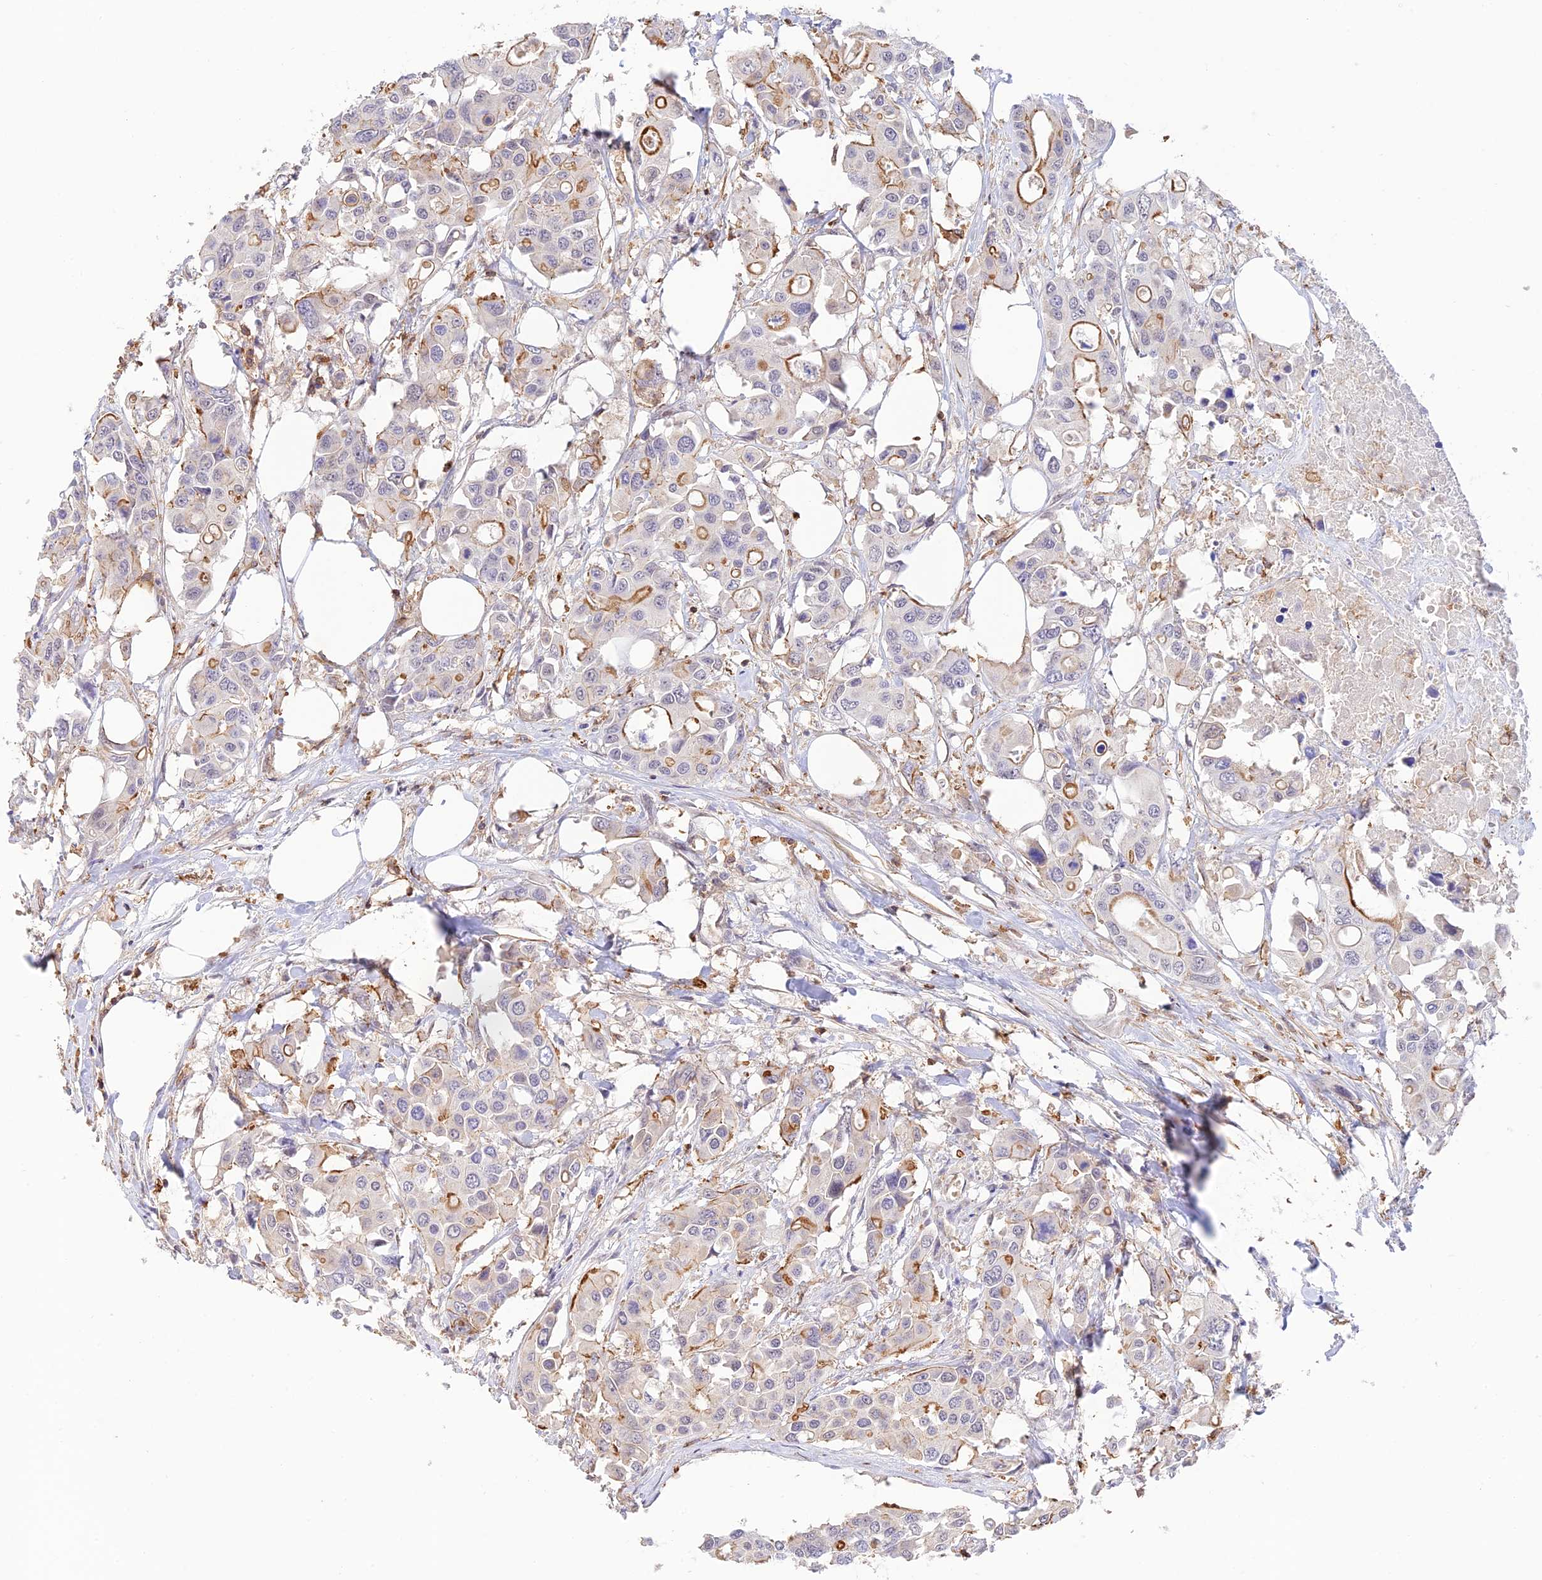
{"staining": {"intensity": "moderate", "quantity": "<25%", "location": "cytoplasmic/membranous"}, "tissue": "colorectal cancer", "cell_type": "Tumor cells", "image_type": "cancer", "snomed": [{"axis": "morphology", "description": "Adenocarcinoma, NOS"}, {"axis": "topography", "description": "Colon"}], "caption": "There is low levels of moderate cytoplasmic/membranous expression in tumor cells of colorectal adenocarcinoma, as demonstrated by immunohistochemical staining (brown color).", "gene": "DENND1C", "patient": {"sex": "male", "age": 77}}